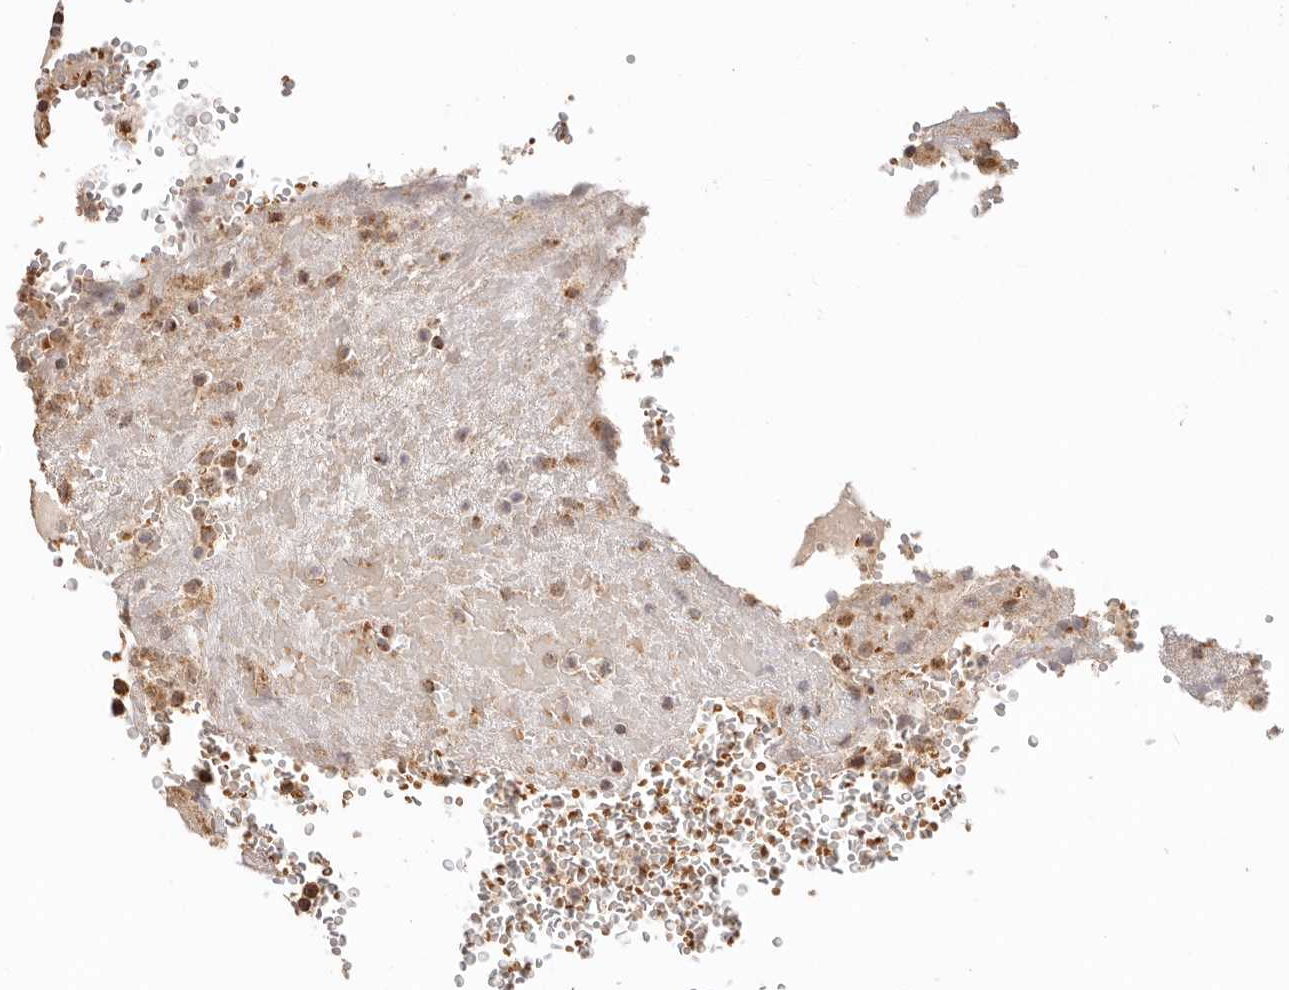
{"staining": {"intensity": "moderate", "quantity": ">75%", "location": "cytoplasmic/membranous"}, "tissue": "thyroid cancer", "cell_type": "Tumor cells", "image_type": "cancer", "snomed": [{"axis": "morphology", "description": "Papillary adenocarcinoma, NOS"}, {"axis": "topography", "description": "Thyroid gland"}], "caption": "Immunohistochemistry (IHC) of human thyroid papillary adenocarcinoma exhibits medium levels of moderate cytoplasmic/membranous expression in approximately >75% of tumor cells. (DAB (3,3'-diaminobenzidine) IHC, brown staining for protein, blue staining for nuclei).", "gene": "NDUFB11", "patient": {"sex": "male", "age": 77}}